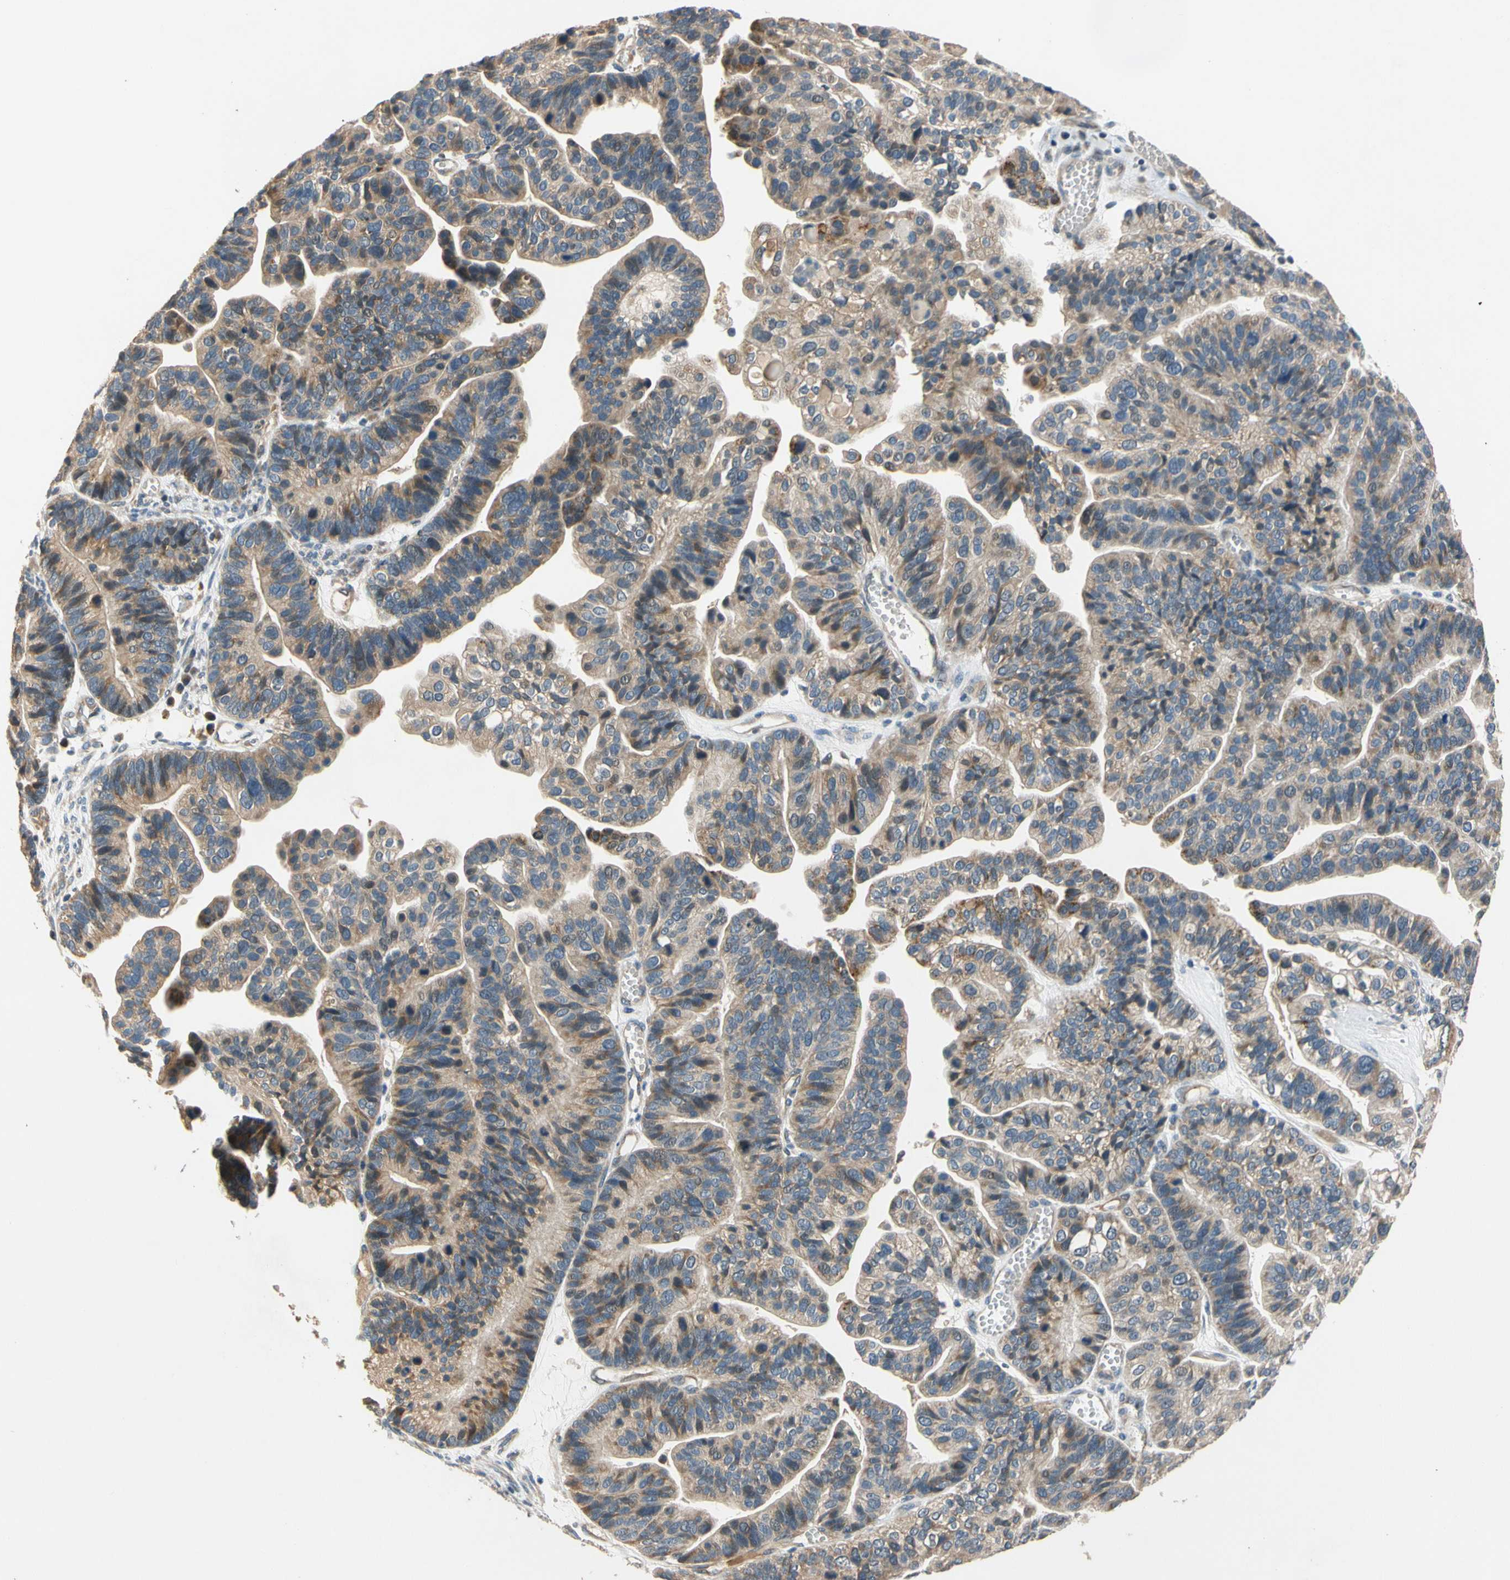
{"staining": {"intensity": "weak", "quantity": ">75%", "location": "cytoplasmic/membranous"}, "tissue": "ovarian cancer", "cell_type": "Tumor cells", "image_type": "cancer", "snomed": [{"axis": "morphology", "description": "Cystadenocarcinoma, serous, NOS"}, {"axis": "topography", "description": "Ovary"}], "caption": "A photomicrograph of human serous cystadenocarcinoma (ovarian) stained for a protein demonstrates weak cytoplasmic/membranous brown staining in tumor cells. (Stains: DAB (3,3'-diaminobenzidine) in brown, nuclei in blue, Microscopy: brightfield microscopy at high magnification).", "gene": "ALKBH3", "patient": {"sex": "female", "age": 56}}